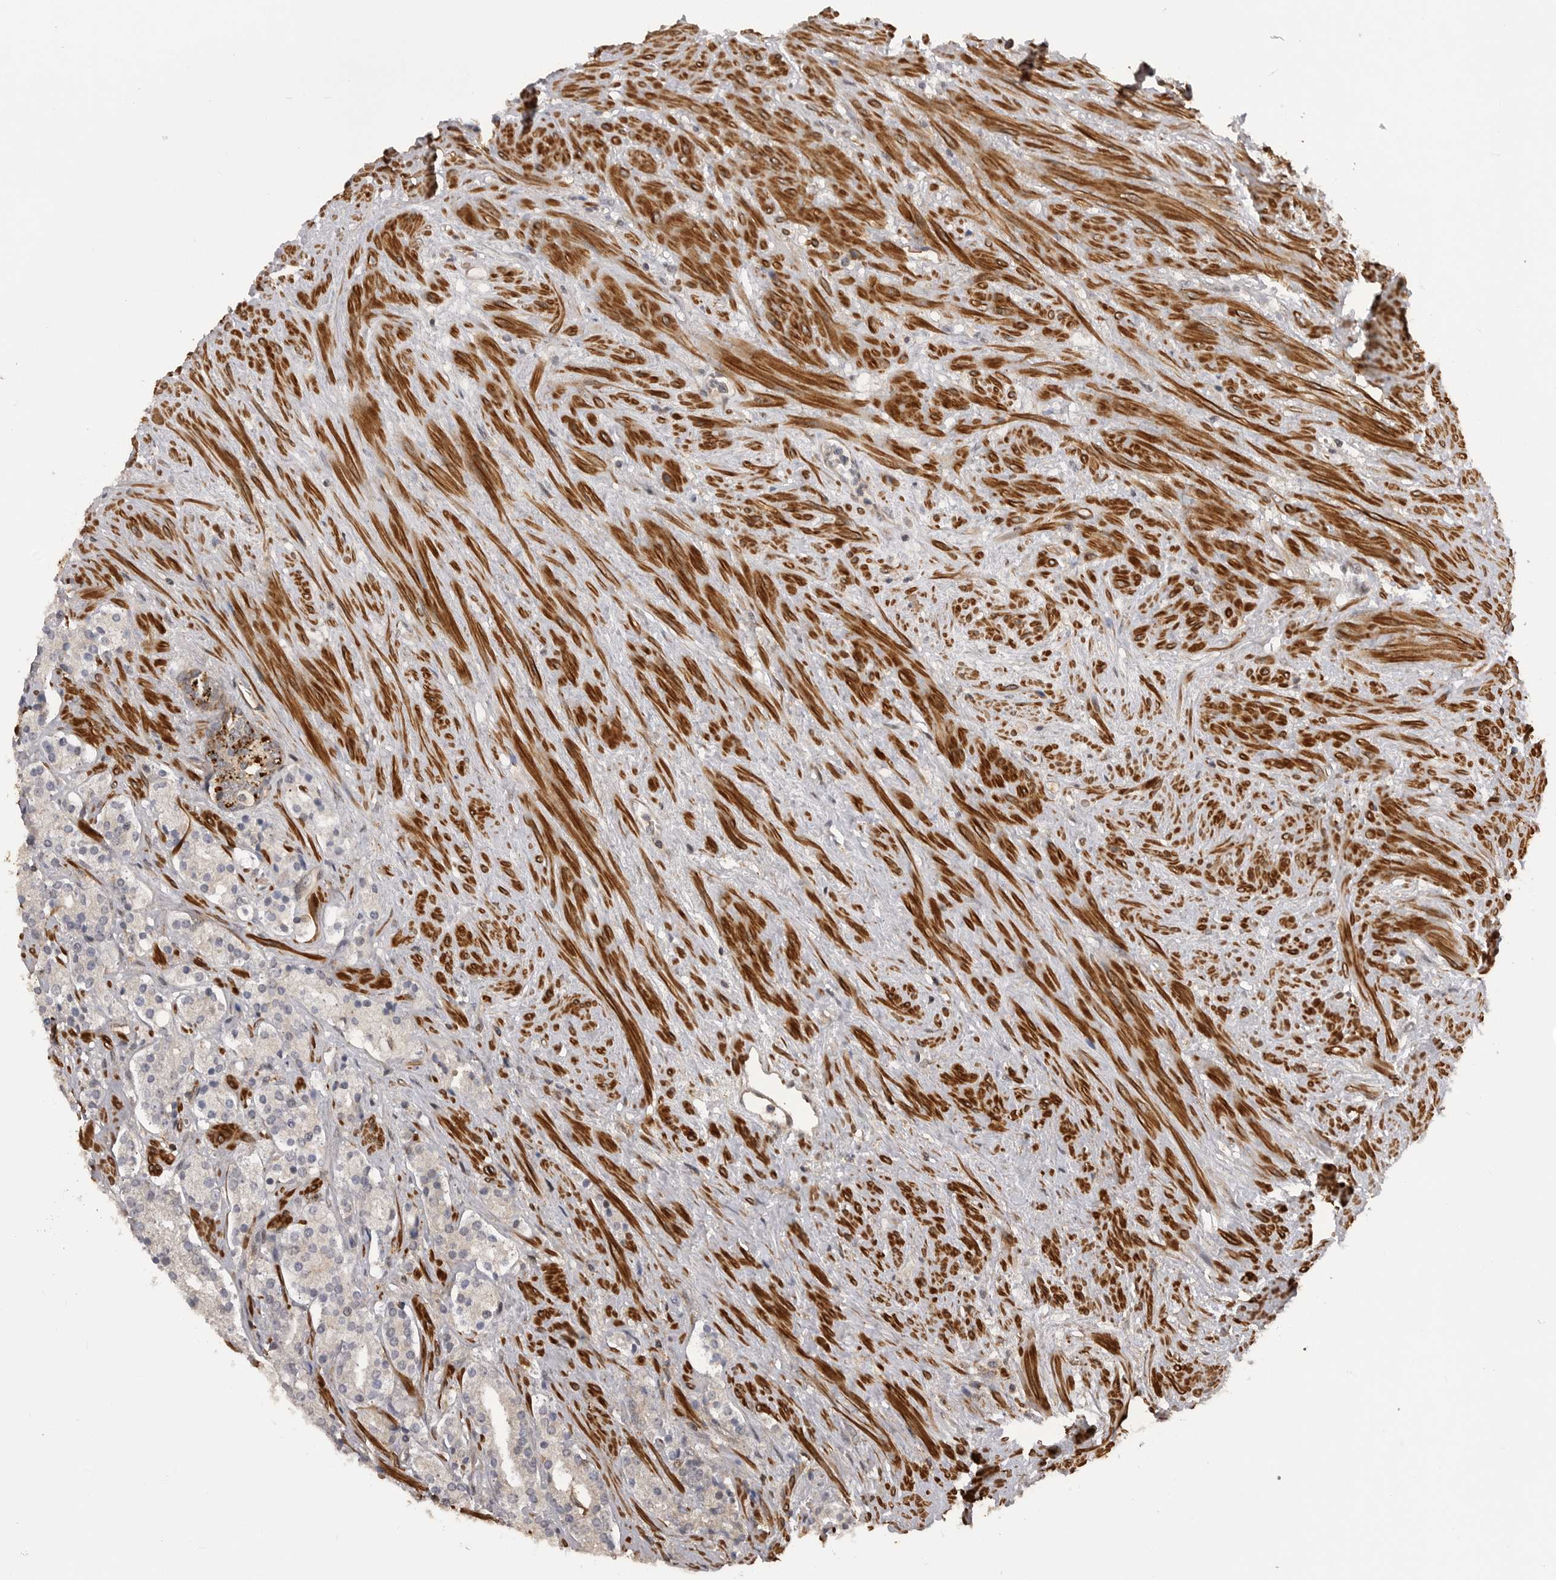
{"staining": {"intensity": "negative", "quantity": "none", "location": "none"}, "tissue": "prostate cancer", "cell_type": "Tumor cells", "image_type": "cancer", "snomed": [{"axis": "morphology", "description": "Adenocarcinoma, High grade"}, {"axis": "topography", "description": "Prostate"}], "caption": "Micrograph shows no protein expression in tumor cells of adenocarcinoma (high-grade) (prostate) tissue.", "gene": "TRIM56", "patient": {"sex": "male", "age": 71}}